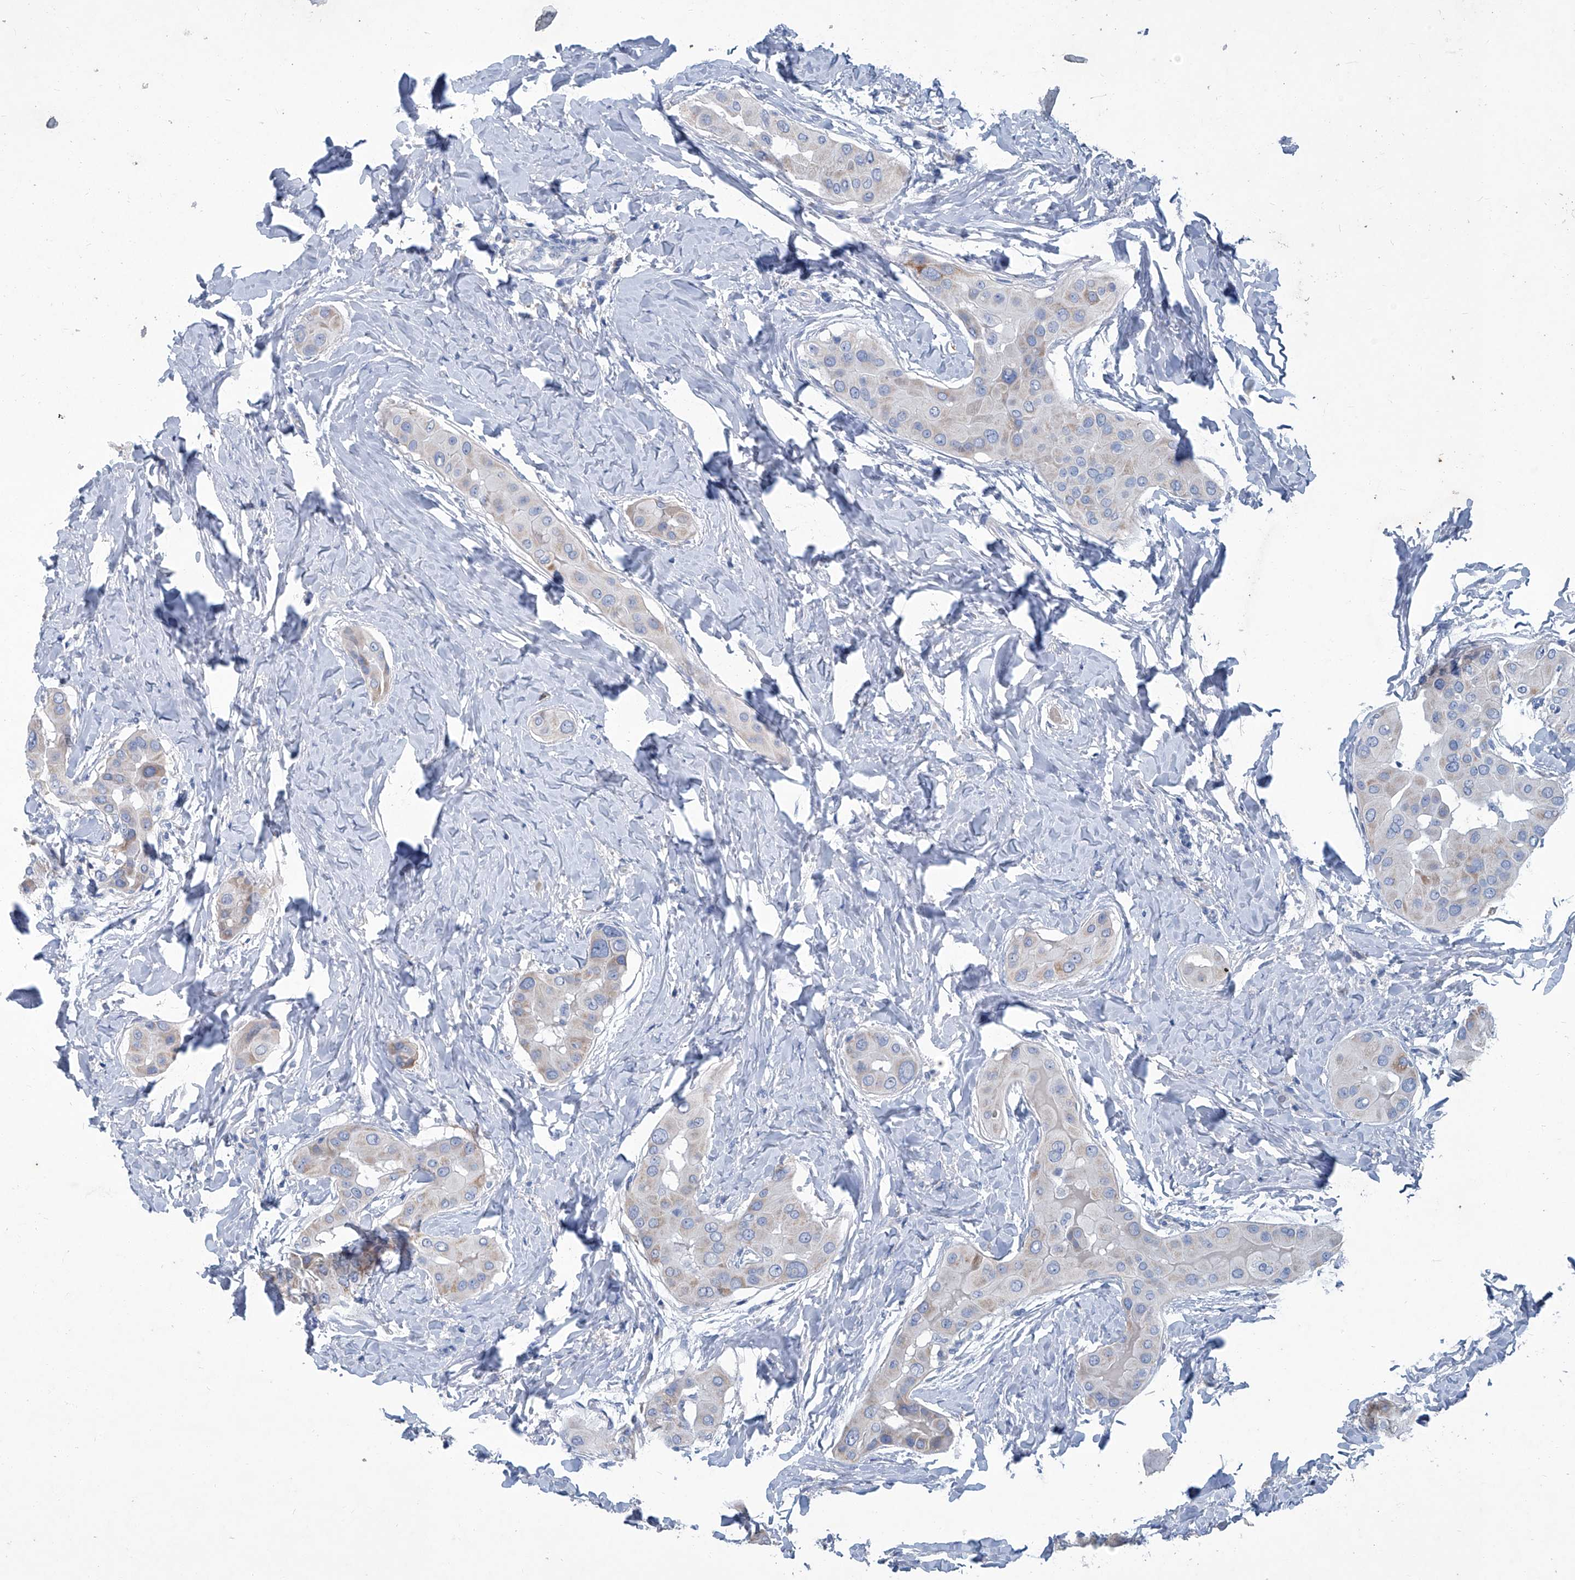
{"staining": {"intensity": "weak", "quantity": "<25%", "location": "cytoplasmic/membranous"}, "tissue": "thyroid cancer", "cell_type": "Tumor cells", "image_type": "cancer", "snomed": [{"axis": "morphology", "description": "Papillary adenocarcinoma, NOS"}, {"axis": "topography", "description": "Thyroid gland"}], "caption": "Immunohistochemistry (IHC) histopathology image of neoplastic tissue: human thyroid papillary adenocarcinoma stained with DAB (3,3'-diaminobenzidine) displays no significant protein positivity in tumor cells.", "gene": "MTARC1", "patient": {"sex": "male", "age": 33}}